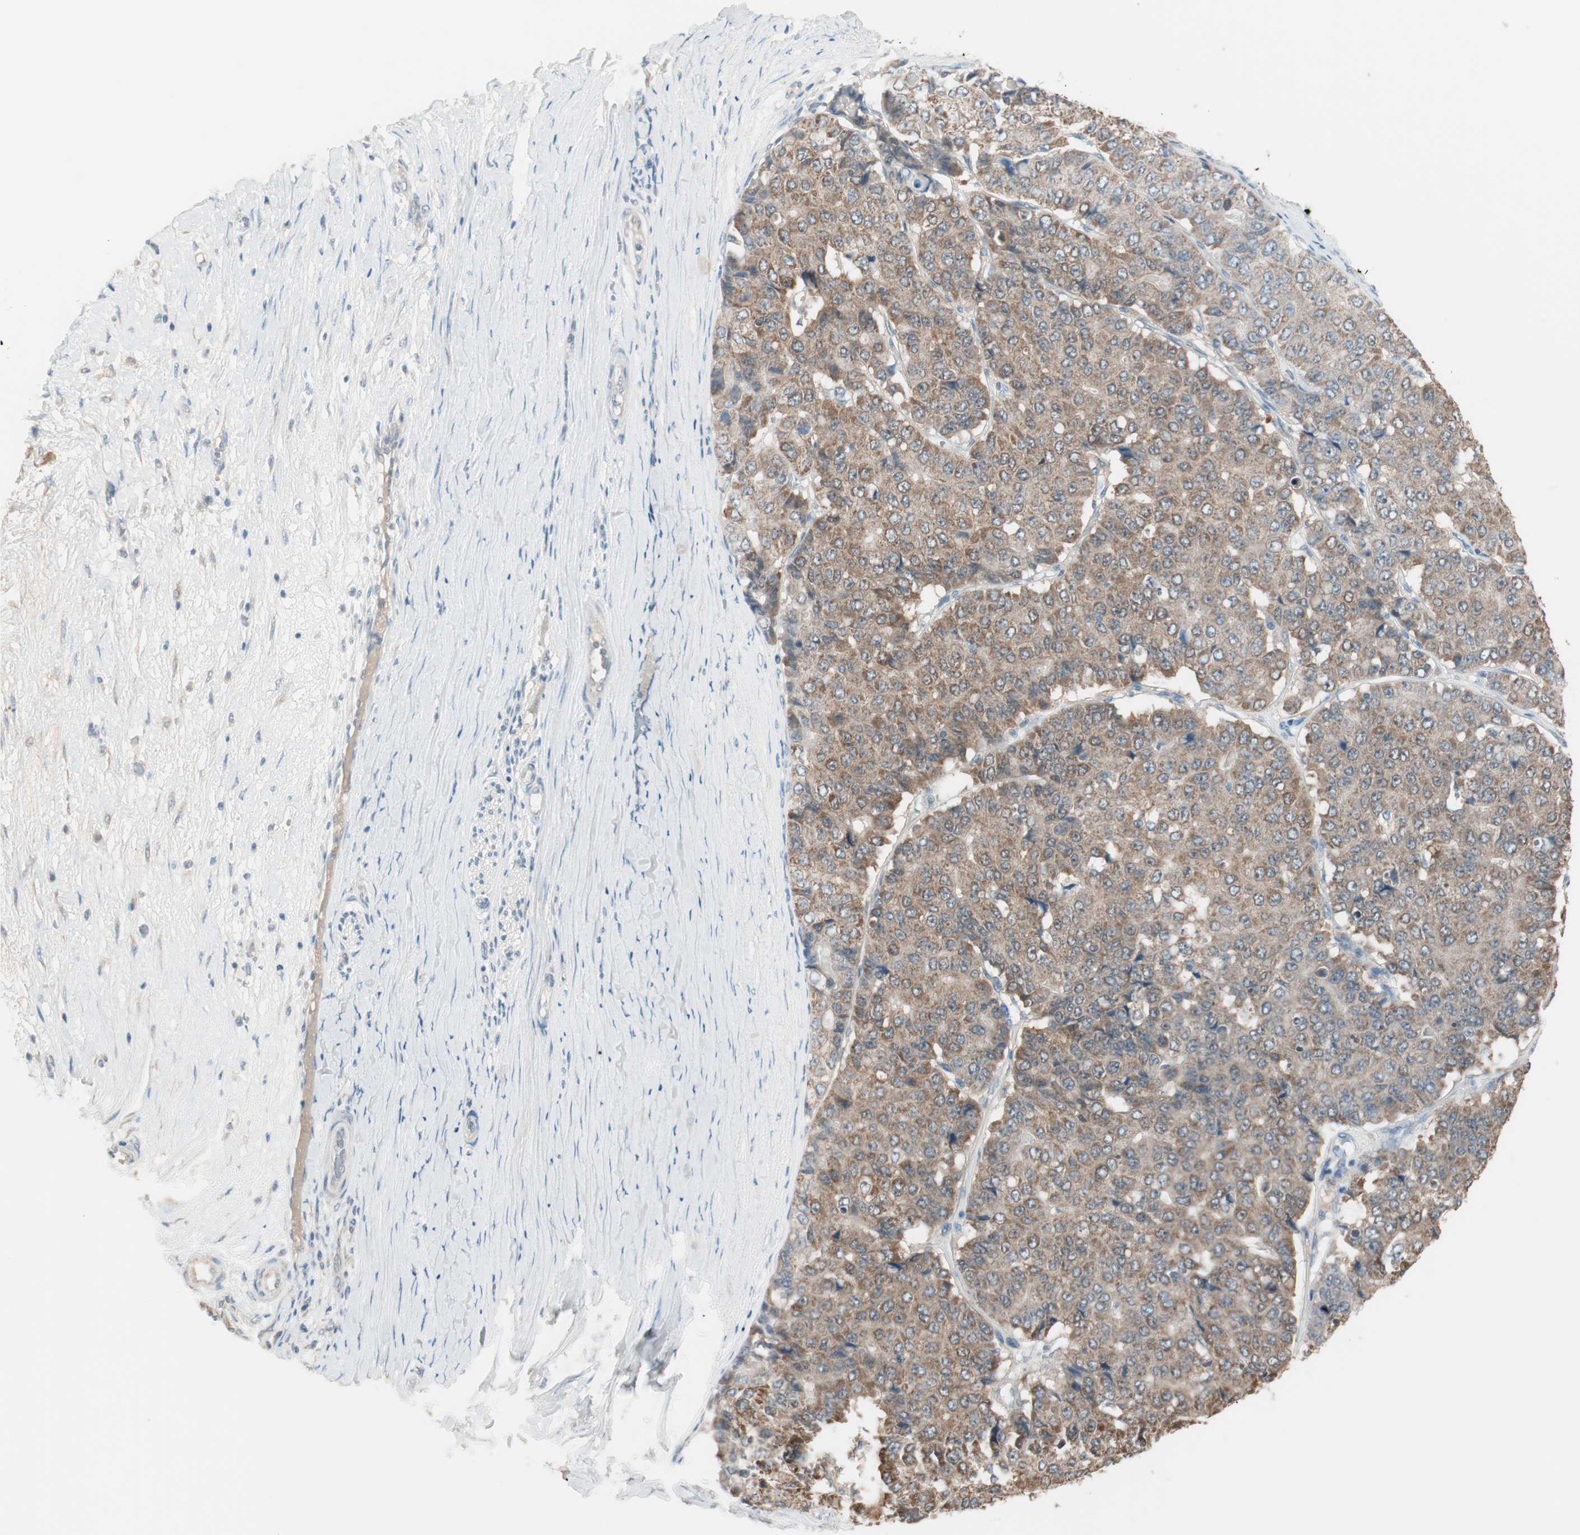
{"staining": {"intensity": "moderate", "quantity": ">75%", "location": "cytoplasmic/membranous"}, "tissue": "pancreatic cancer", "cell_type": "Tumor cells", "image_type": "cancer", "snomed": [{"axis": "morphology", "description": "Adenocarcinoma, NOS"}, {"axis": "topography", "description": "Pancreas"}], "caption": "Pancreatic cancer (adenocarcinoma) stained for a protein (brown) displays moderate cytoplasmic/membranous positive expression in about >75% of tumor cells.", "gene": "KHK", "patient": {"sex": "male", "age": 50}}